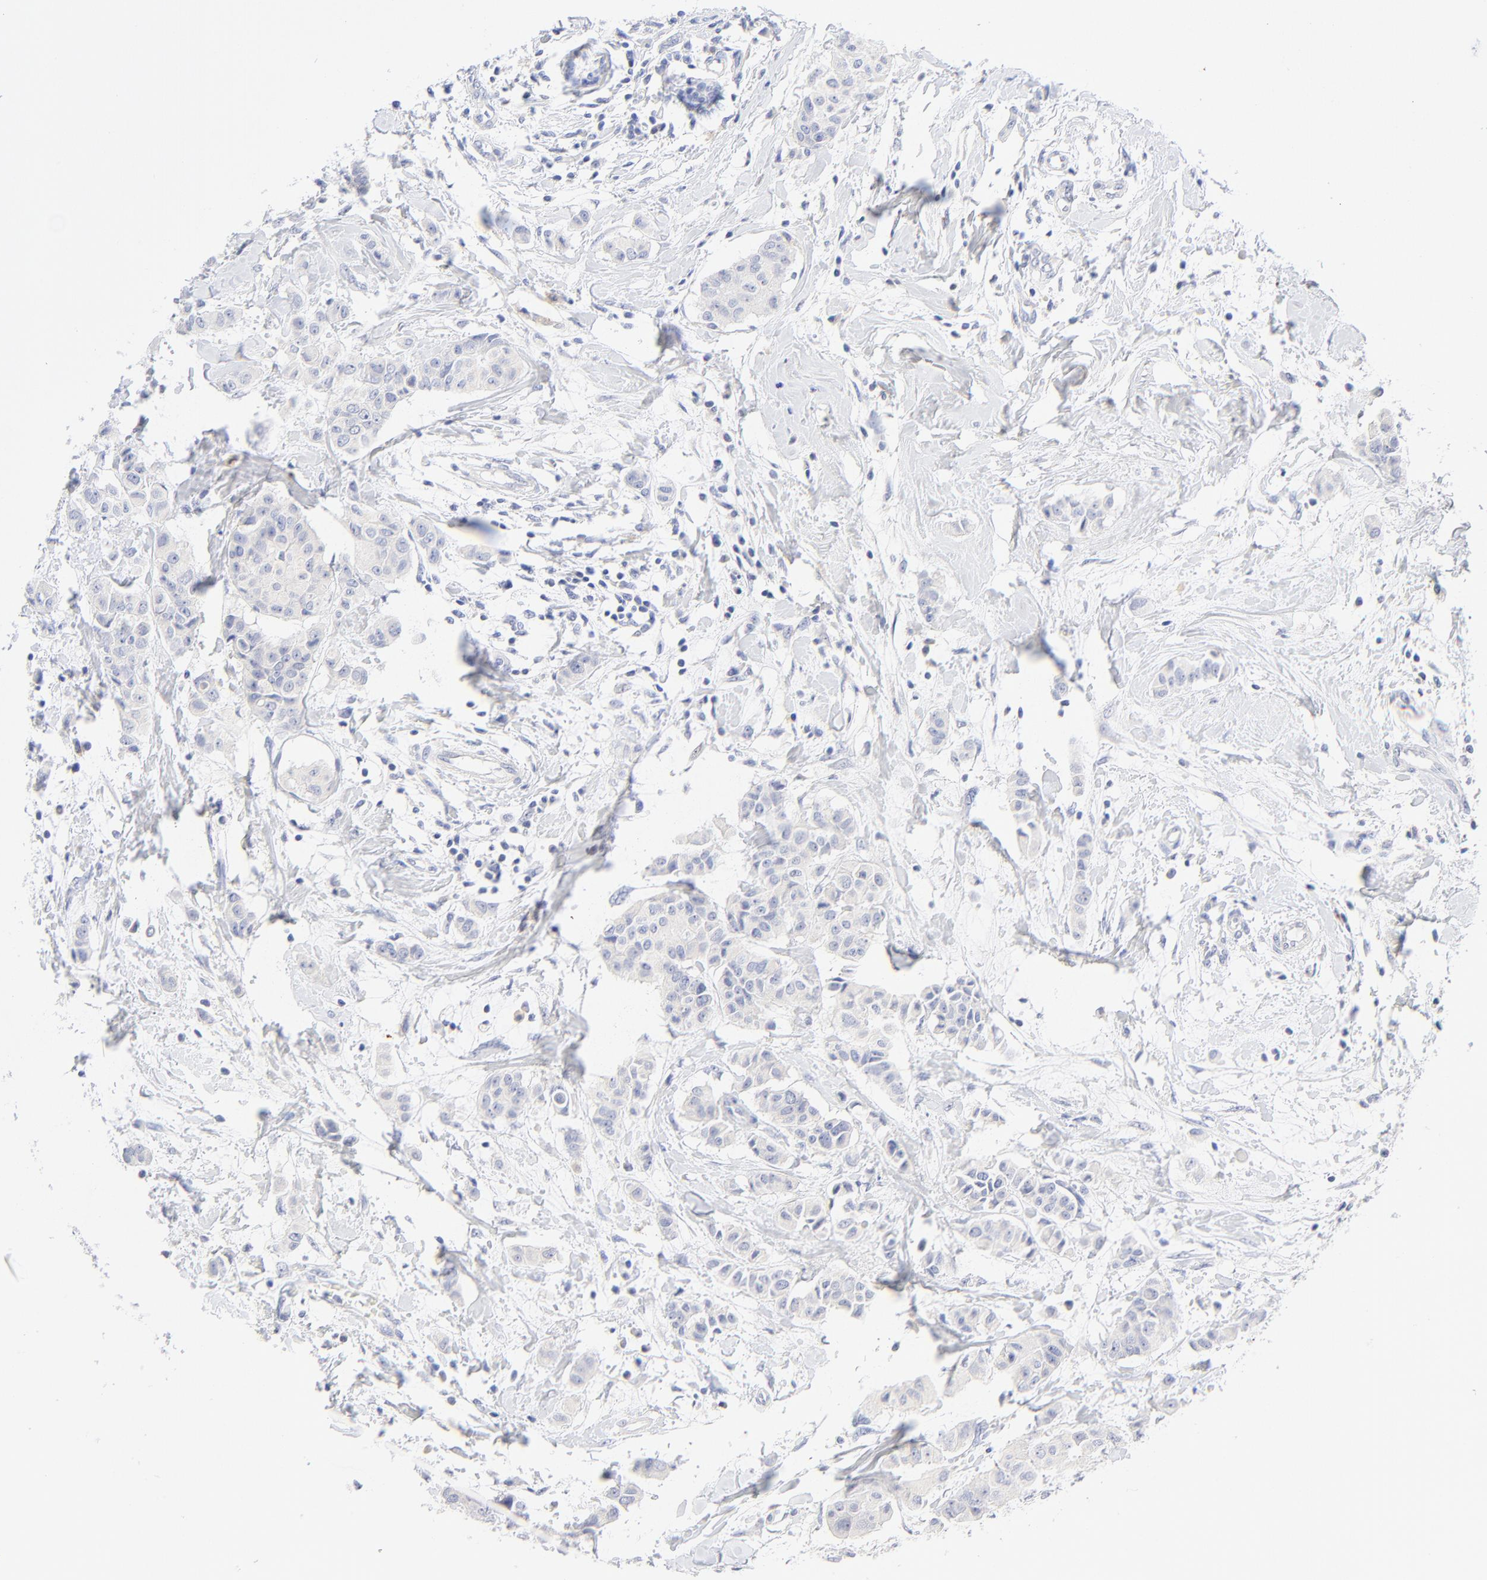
{"staining": {"intensity": "negative", "quantity": "none", "location": "none"}, "tissue": "breast cancer", "cell_type": "Tumor cells", "image_type": "cancer", "snomed": [{"axis": "morphology", "description": "Duct carcinoma"}, {"axis": "topography", "description": "Breast"}], "caption": "Breast cancer (infiltrating ductal carcinoma) was stained to show a protein in brown. There is no significant expression in tumor cells.", "gene": "SULT4A1", "patient": {"sex": "female", "age": 40}}